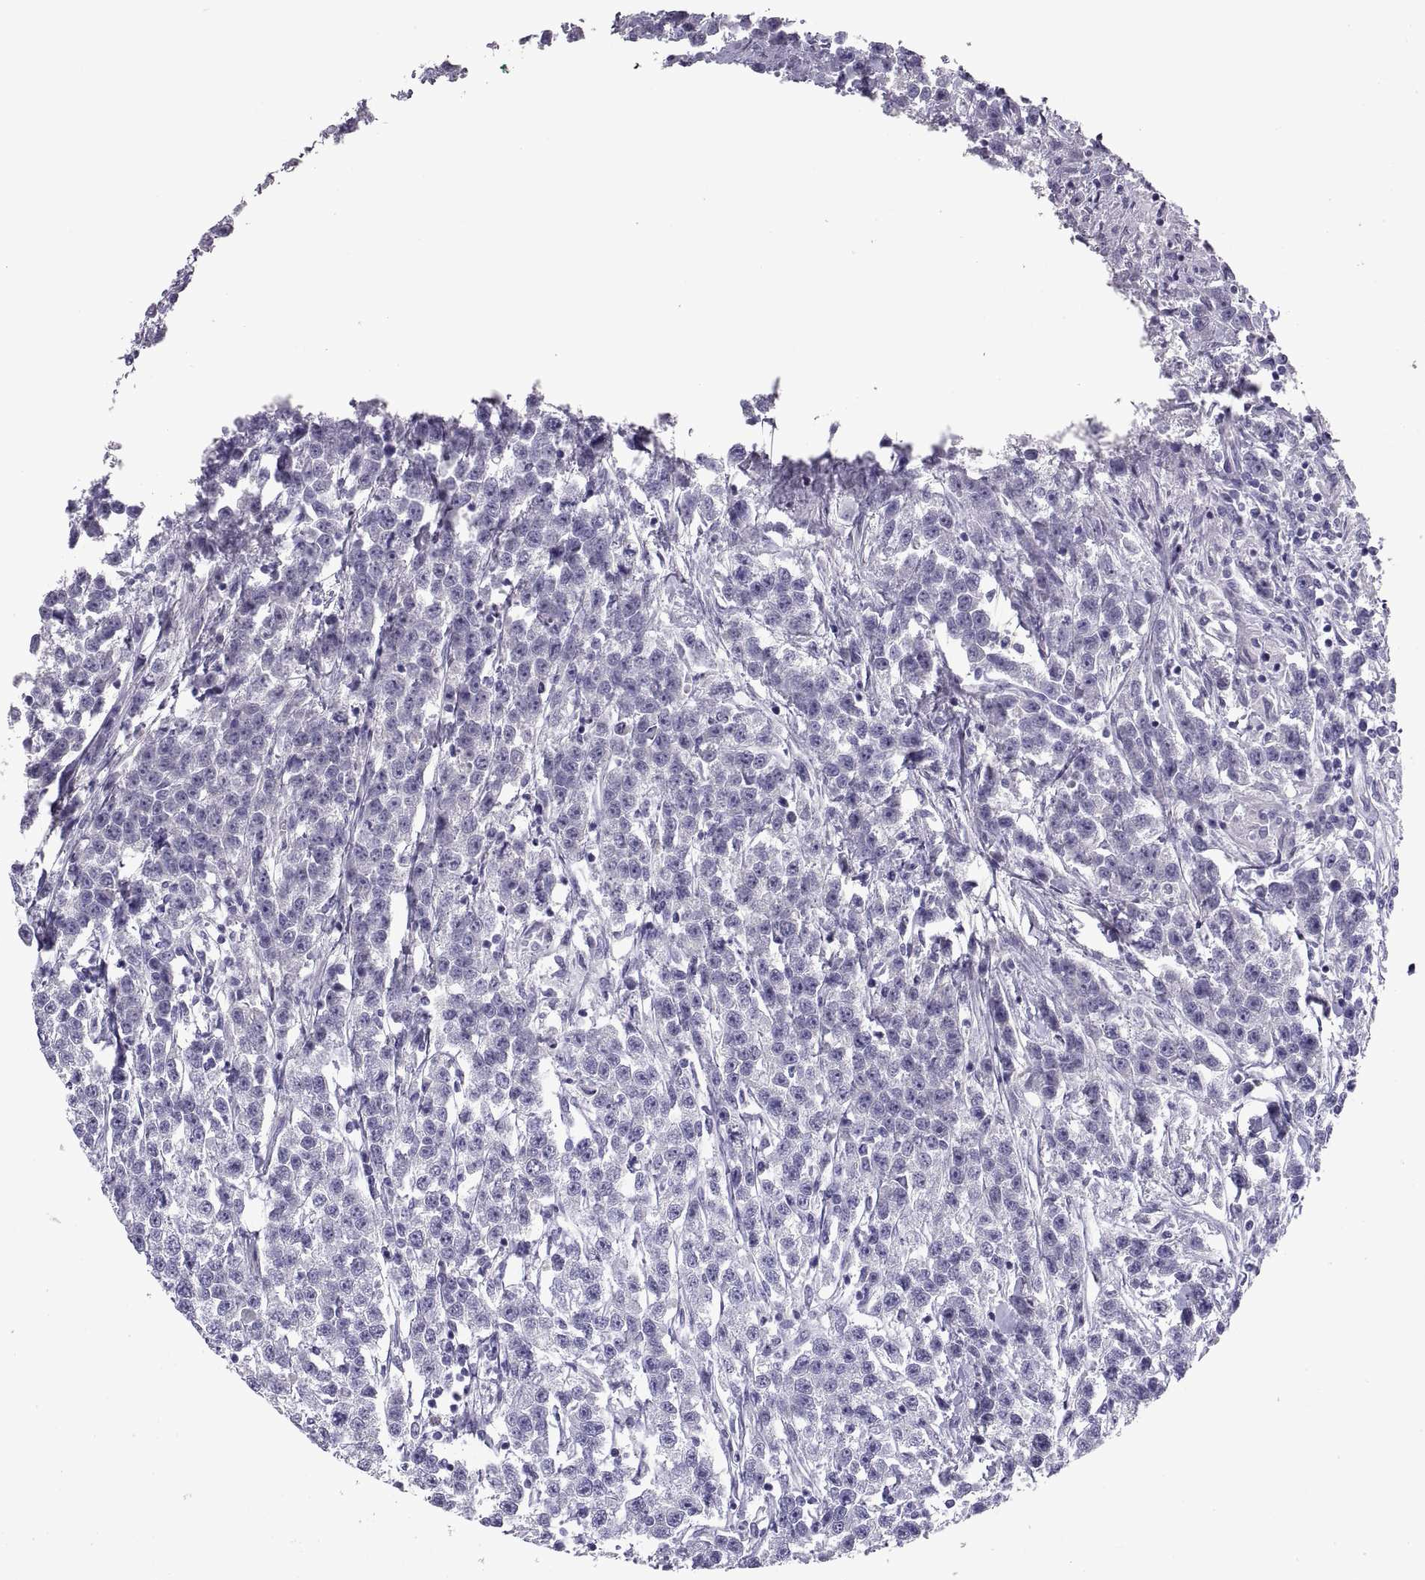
{"staining": {"intensity": "negative", "quantity": "none", "location": "none"}, "tissue": "testis cancer", "cell_type": "Tumor cells", "image_type": "cancer", "snomed": [{"axis": "morphology", "description": "Seminoma, NOS"}, {"axis": "topography", "description": "Testis"}], "caption": "Tumor cells are negative for brown protein staining in seminoma (testis).", "gene": "RGS20", "patient": {"sex": "male", "age": 59}}